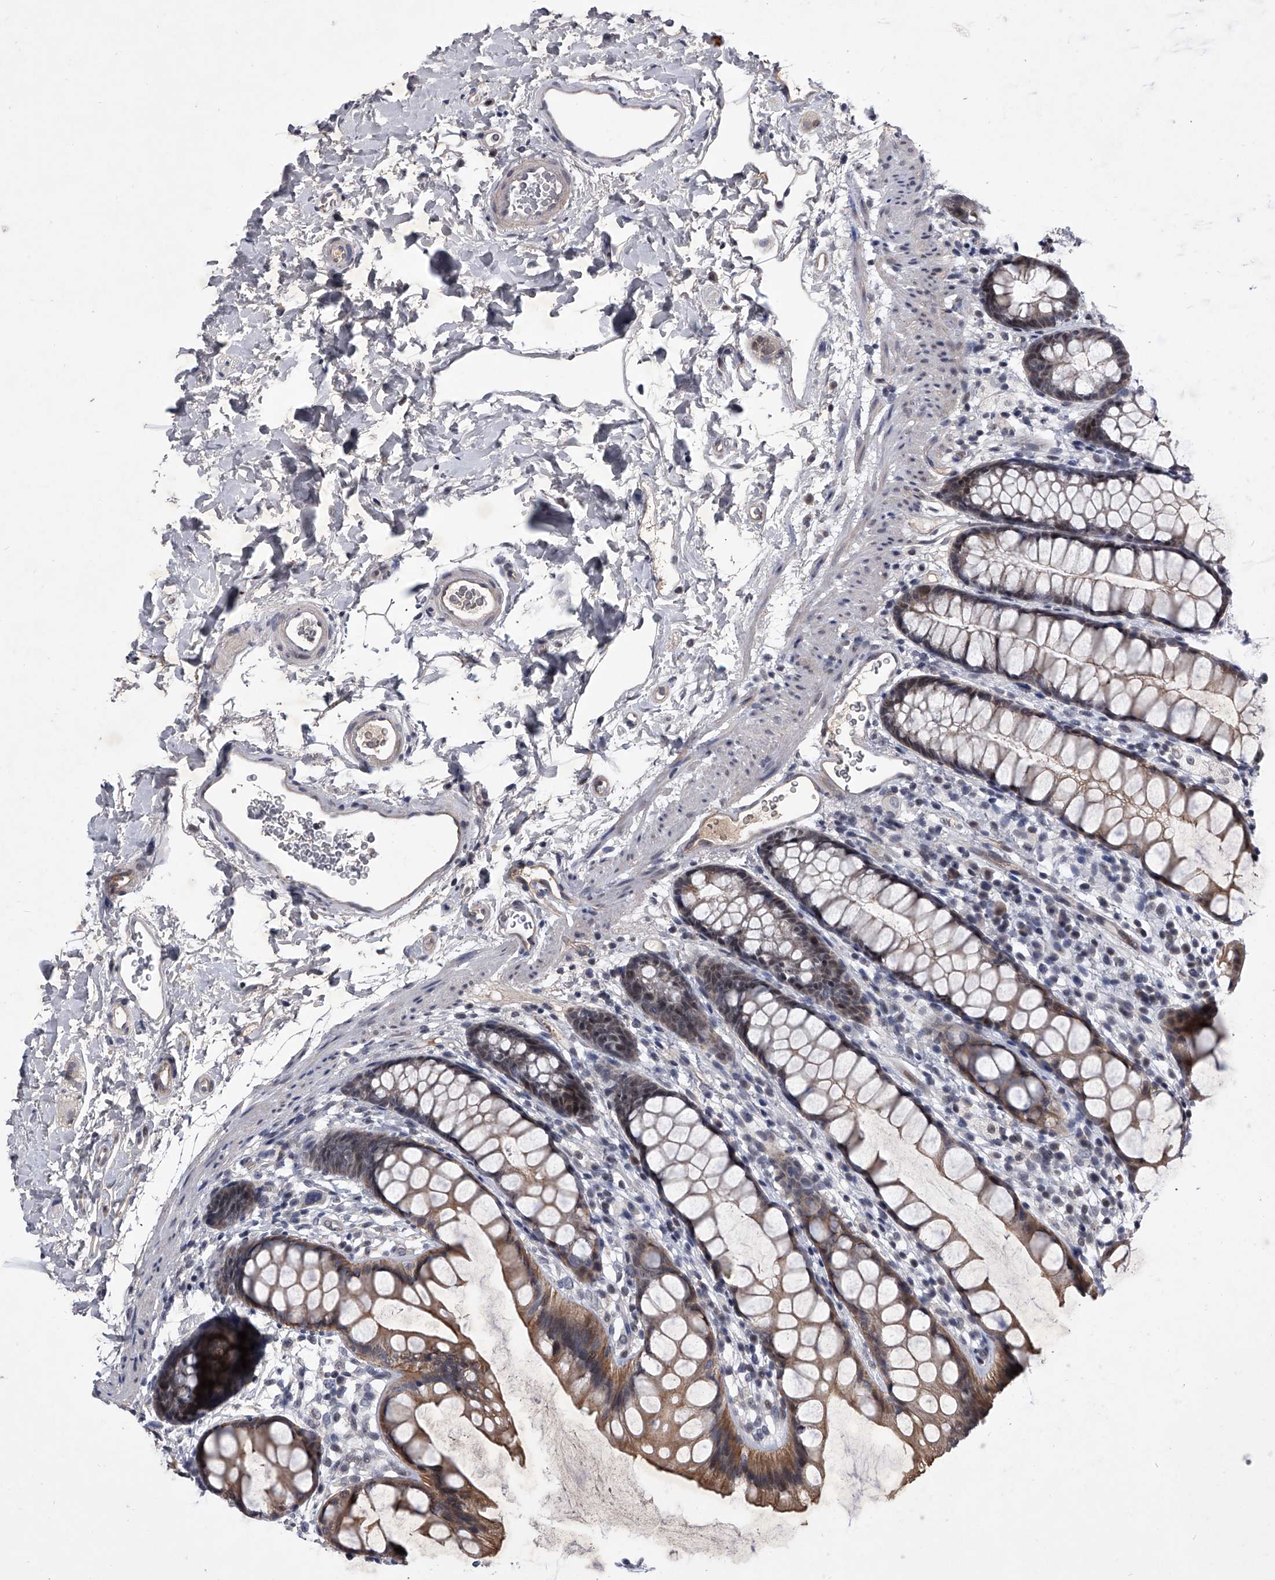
{"staining": {"intensity": "moderate", "quantity": "25%-75%", "location": "cytoplasmic/membranous"}, "tissue": "rectum", "cell_type": "Glandular cells", "image_type": "normal", "snomed": [{"axis": "morphology", "description": "Normal tissue, NOS"}, {"axis": "topography", "description": "Rectum"}], "caption": "Rectum stained for a protein (brown) reveals moderate cytoplasmic/membranous positive expression in approximately 25%-75% of glandular cells.", "gene": "ZNF76", "patient": {"sex": "female", "age": 65}}